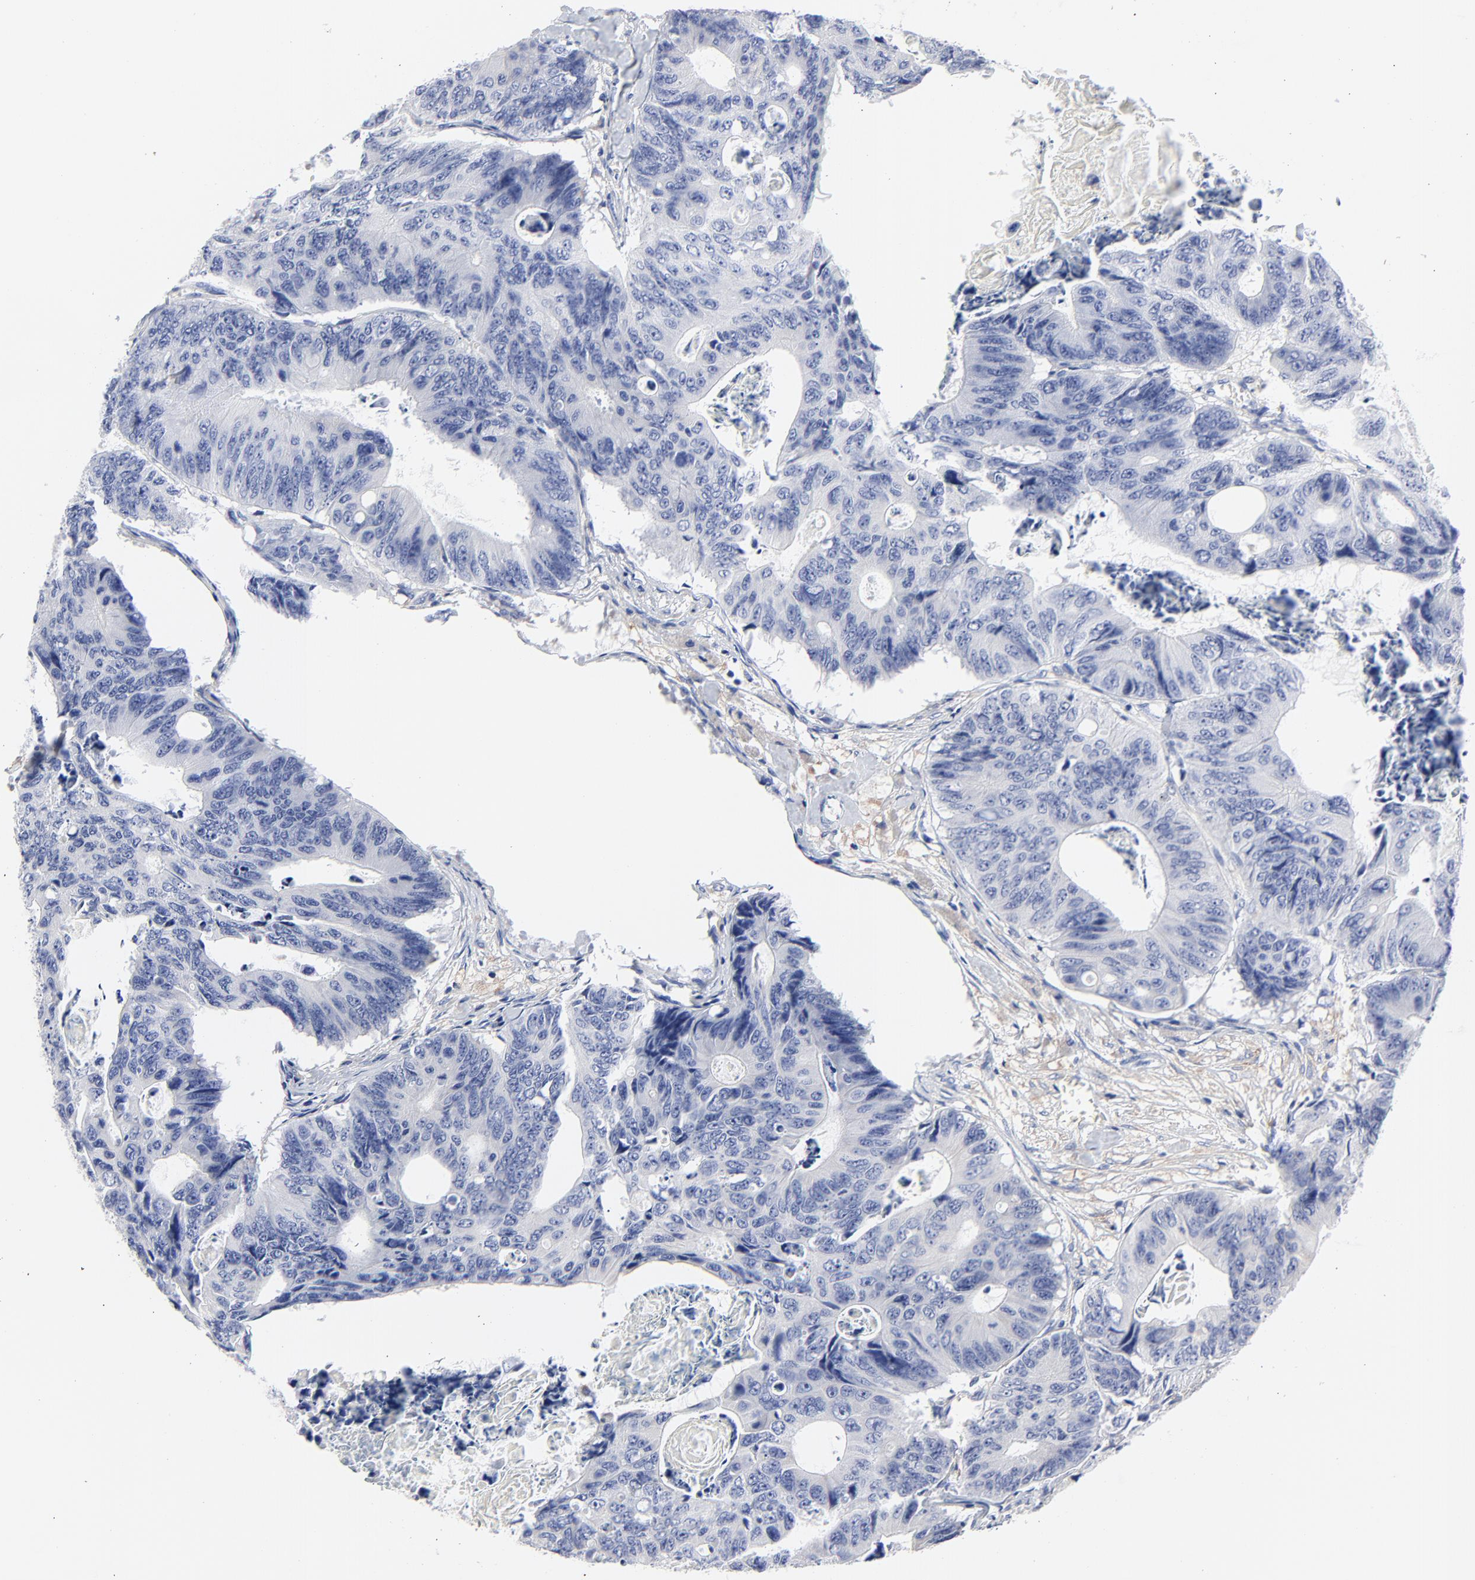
{"staining": {"intensity": "negative", "quantity": "none", "location": "none"}, "tissue": "colorectal cancer", "cell_type": "Tumor cells", "image_type": "cancer", "snomed": [{"axis": "morphology", "description": "Adenocarcinoma, NOS"}, {"axis": "topography", "description": "Colon"}], "caption": "High power microscopy image of an immunohistochemistry (IHC) micrograph of colorectal adenocarcinoma, revealing no significant expression in tumor cells.", "gene": "STAT2", "patient": {"sex": "female", "age": 55}}